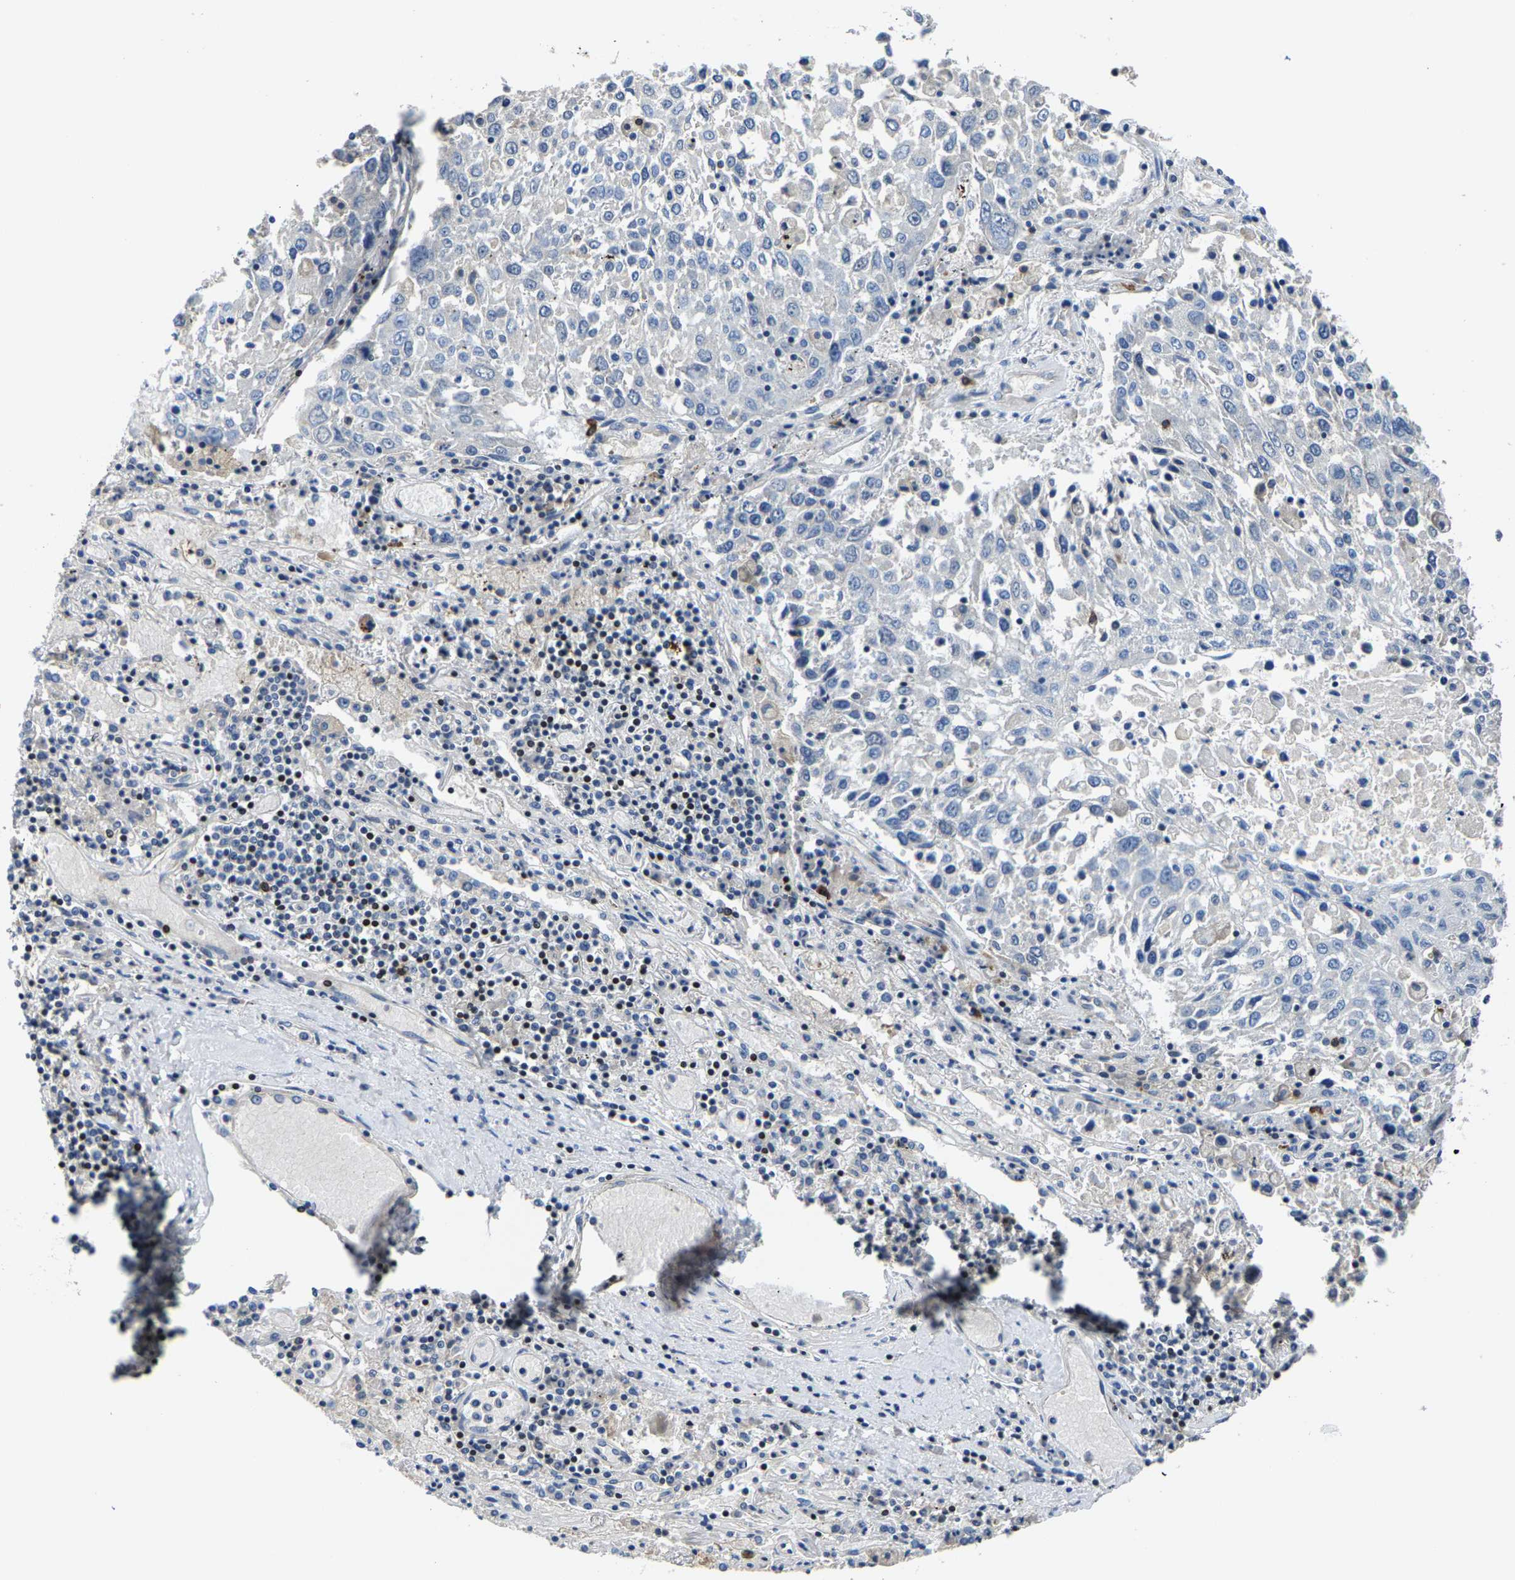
{"staining": {"intensity": "negative", "quantity": "none", "location": "none"}, "tissue": "lung cancer", "cell_type": "Tumor cells", "image_type": "cancer", "snomed": [{"axis": "morphology", "description": "Squamous cell carcinoma, NOS"}, {"axis": "topography", "description": "Lung"}], "caption": "This photomicrograph is of lung cancer stained with immunohistochemistry (IHC) to label a protein in brown with the nuclei are counter-stained blue. There is no expression in tumor cells.", "gene": "AGBL3", "patient": {"sex": "male", "age": 65}}